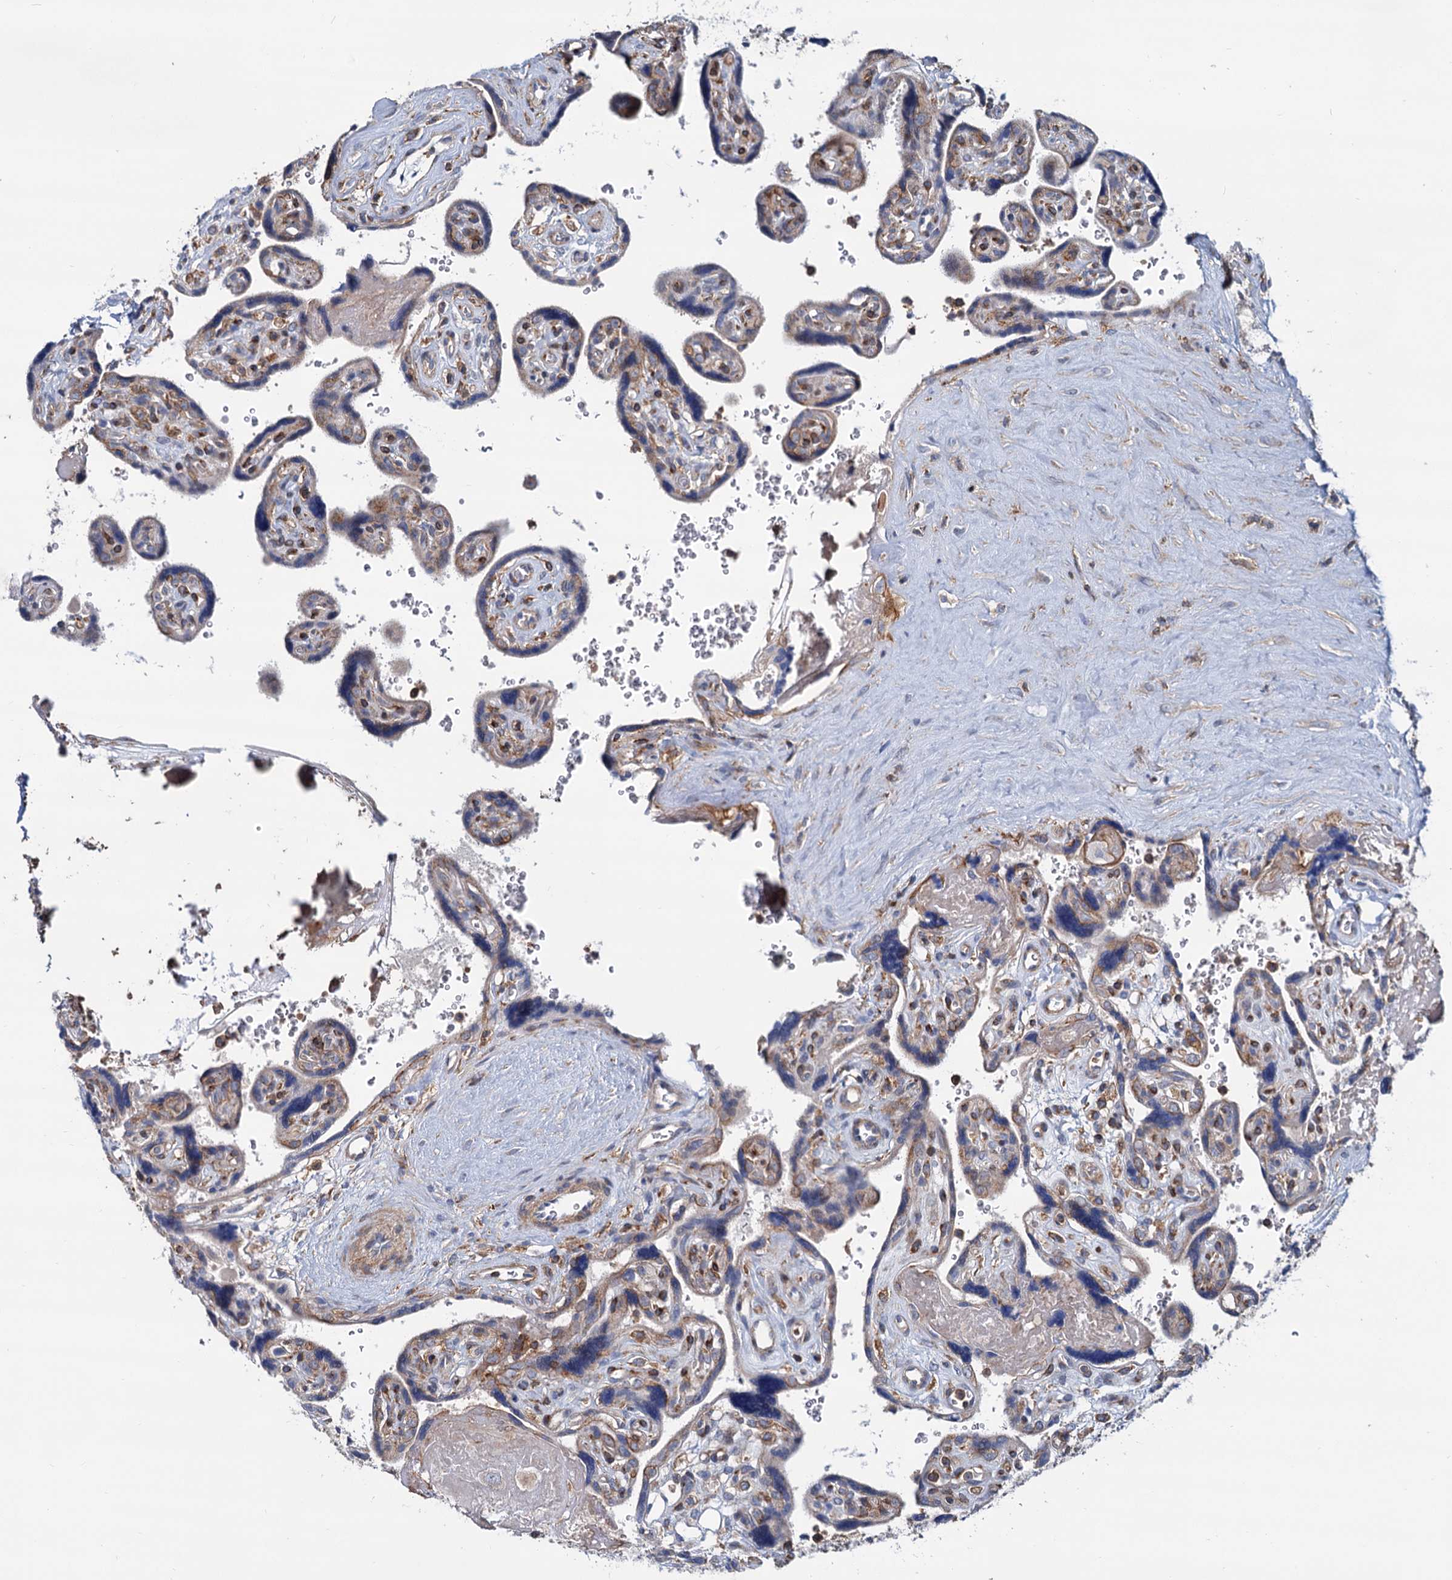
{"staining": {"intensity": "moderate", "quantity": "25%-75%", "location": "cytoplasmic/membranous"}, "tissue": "placenta", "cell_type": "Trophoblastic cells", "image_type": "normal", "snomed": [{"axis": "morphology", "description": "Normal tissue, NOS"}, {"axis": "topography", "description": "Placenta"}], "caption": "Immunohistochemistry histopathology image of unremarkable placenta stained for a protein (brown), which shows medium levels of moderate cytoplasmic/membranous expression in approximately 25%-75% of trophoblastic cells.", "gene": "LRCH4", "patient": {"sex": "female", "age": 39}}